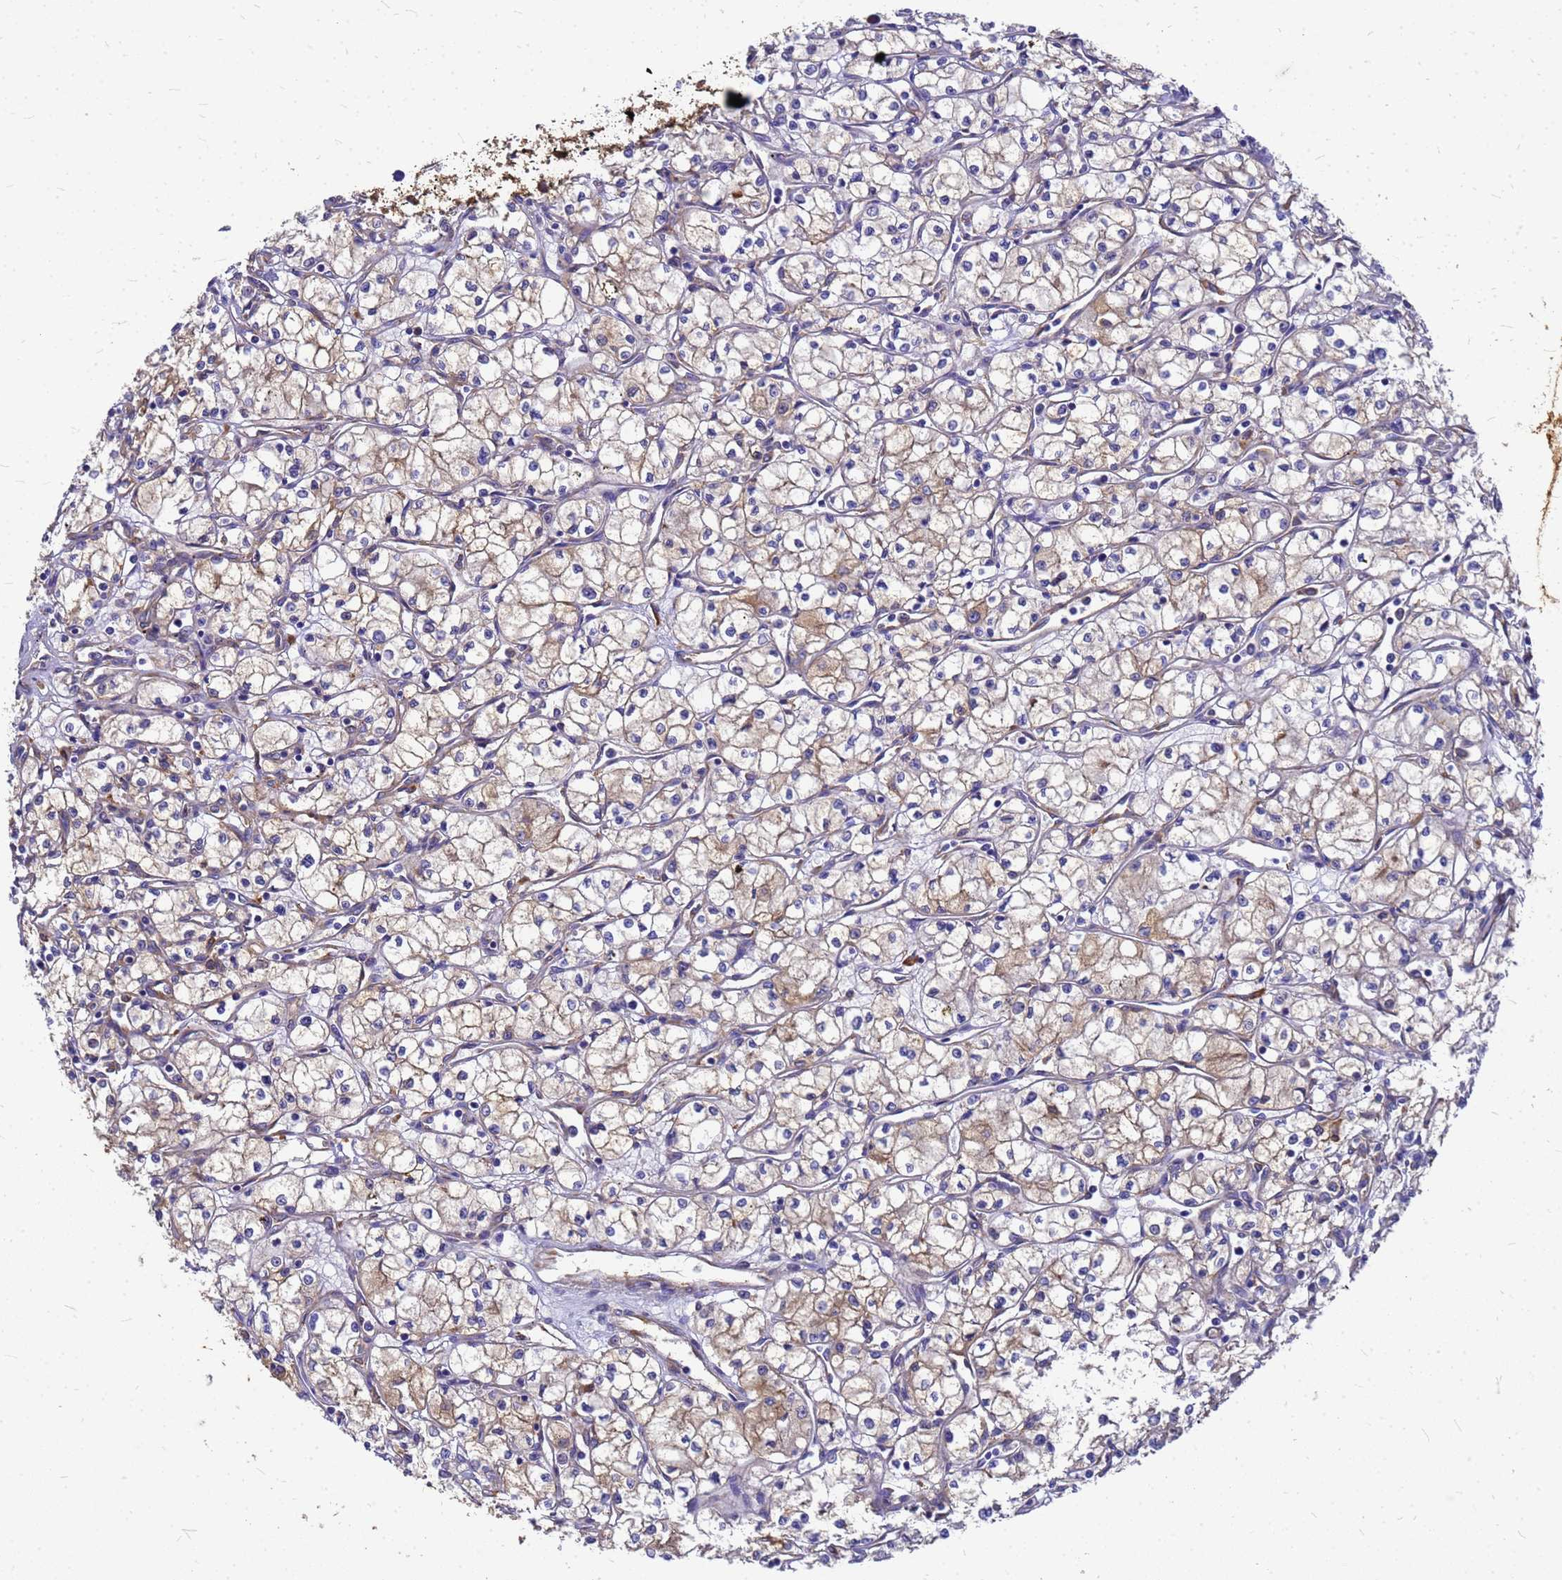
{"staining": {"intensity": "weak", "quantity": ">75%", "location": "cytoplasmic/membranous"}, "tissue": "renal cancer", "cell_type": "Tumor cells", "image_type": "cancer", "snomed": [{"axis": "morphology", "description": "Adenocarcinoma, NOS"}, {"axis": "topography", "description": "Kidney"}], "caption": "A brown stain highlights weak cytoplasmic/membranous positivity of a protein in renal adenocarcinoma tumor cells.", "gene": "GID4", "patient": {"sex": "male", "age": 59}}